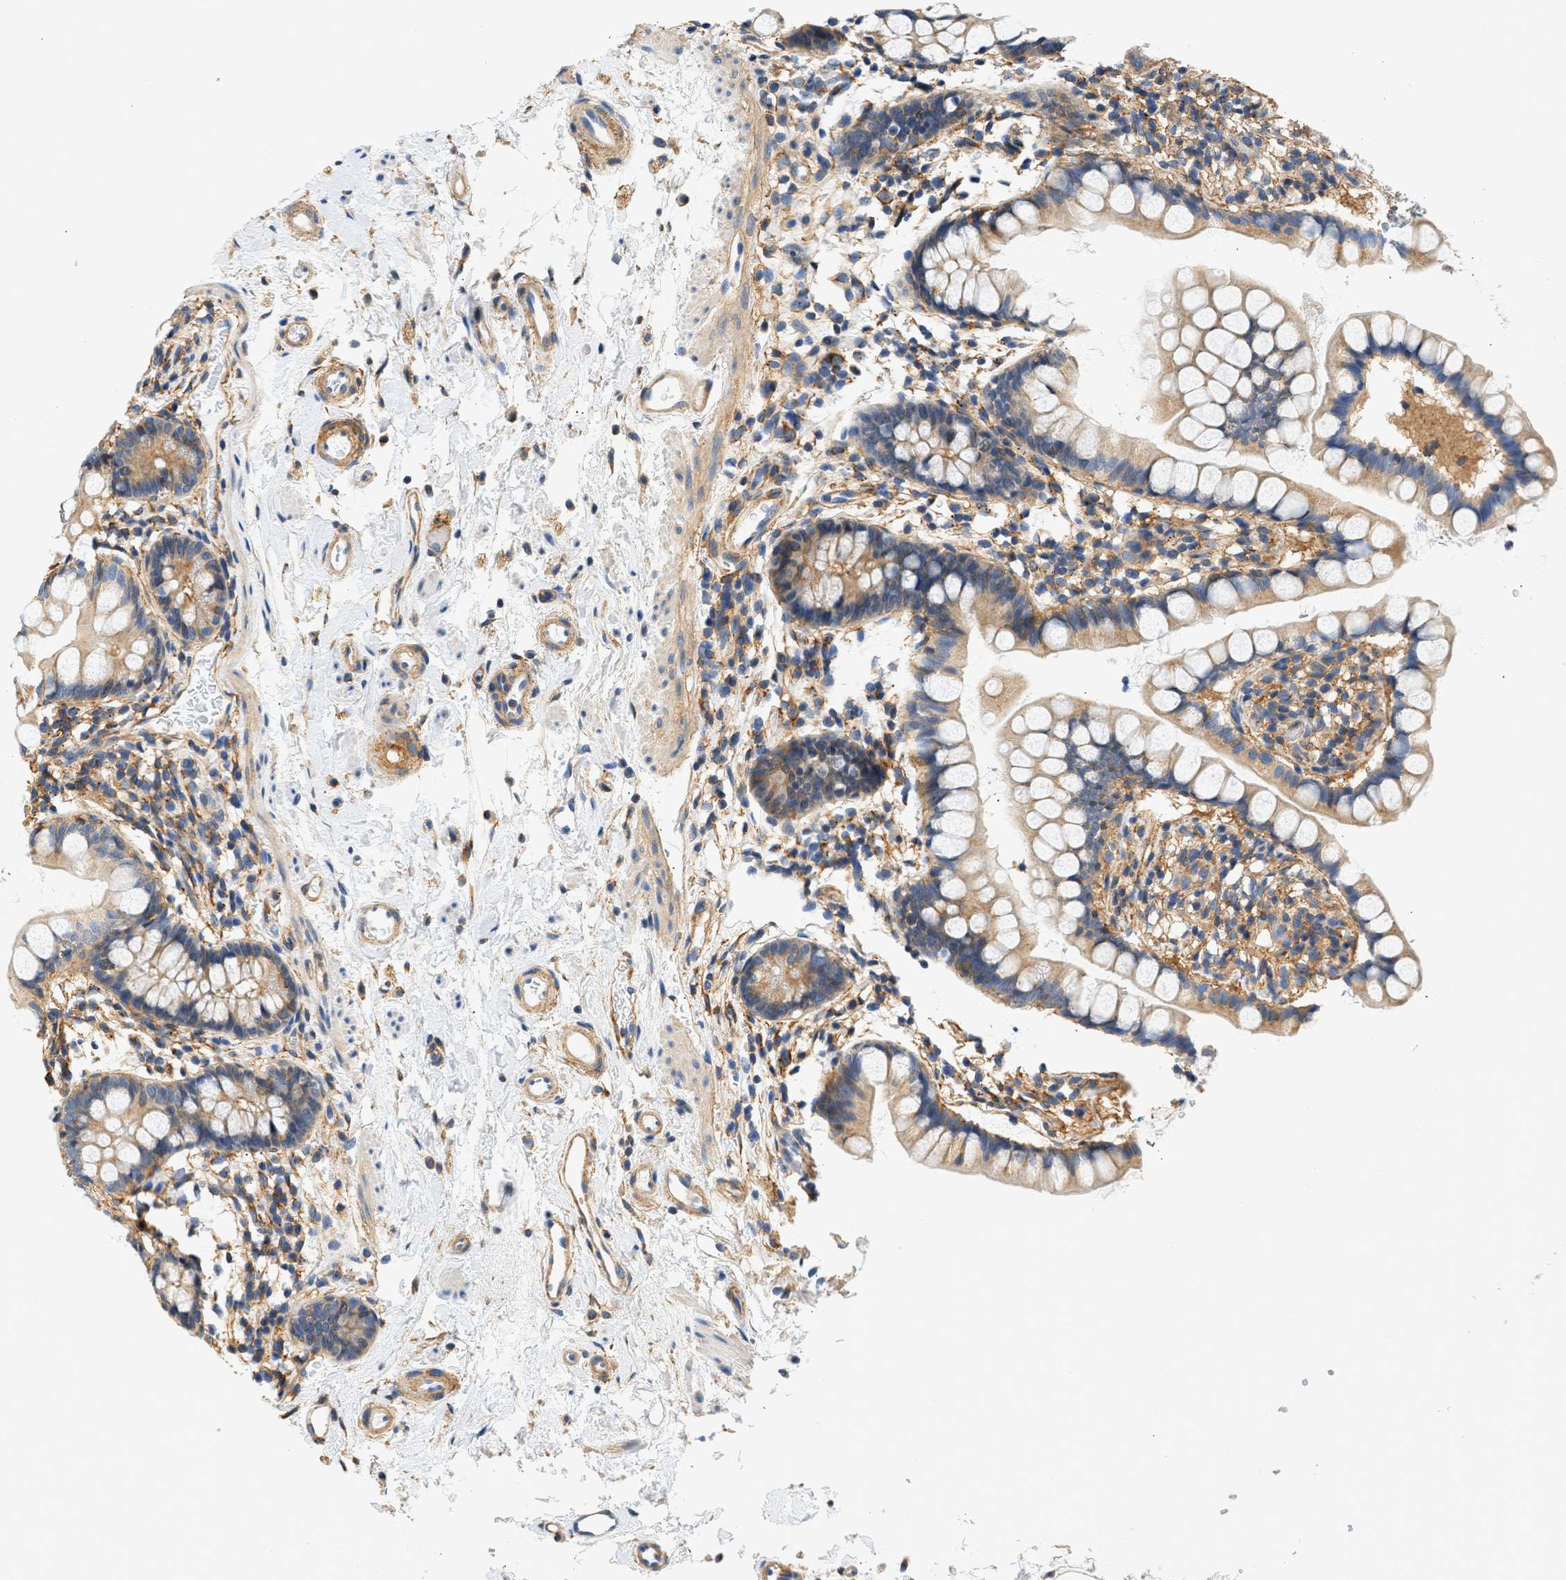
{"staining": {"intensity": "weak", "quantity": "25%-75%", "location": "cytoplasmic/membranous"}, "tissue": "small intestine", "cell_type": "Glandular cells", "image_type": "normal", "snomed": [{"axis": "morphology", "description": "Normal tissue, NOS"}, {"axis": "topography", "description": "Small intestine"}], "caption": "Immunohistochemistry (IHC) histopathology image of benign human small intestine stained for a protein (brown), which demonstrates low levels of weak cytoplasmic/membranous positivity in about 25%-75% of glandular cells.", "gene": "SEPTIN2", "patient": {"sex": "female", "age": 84}}